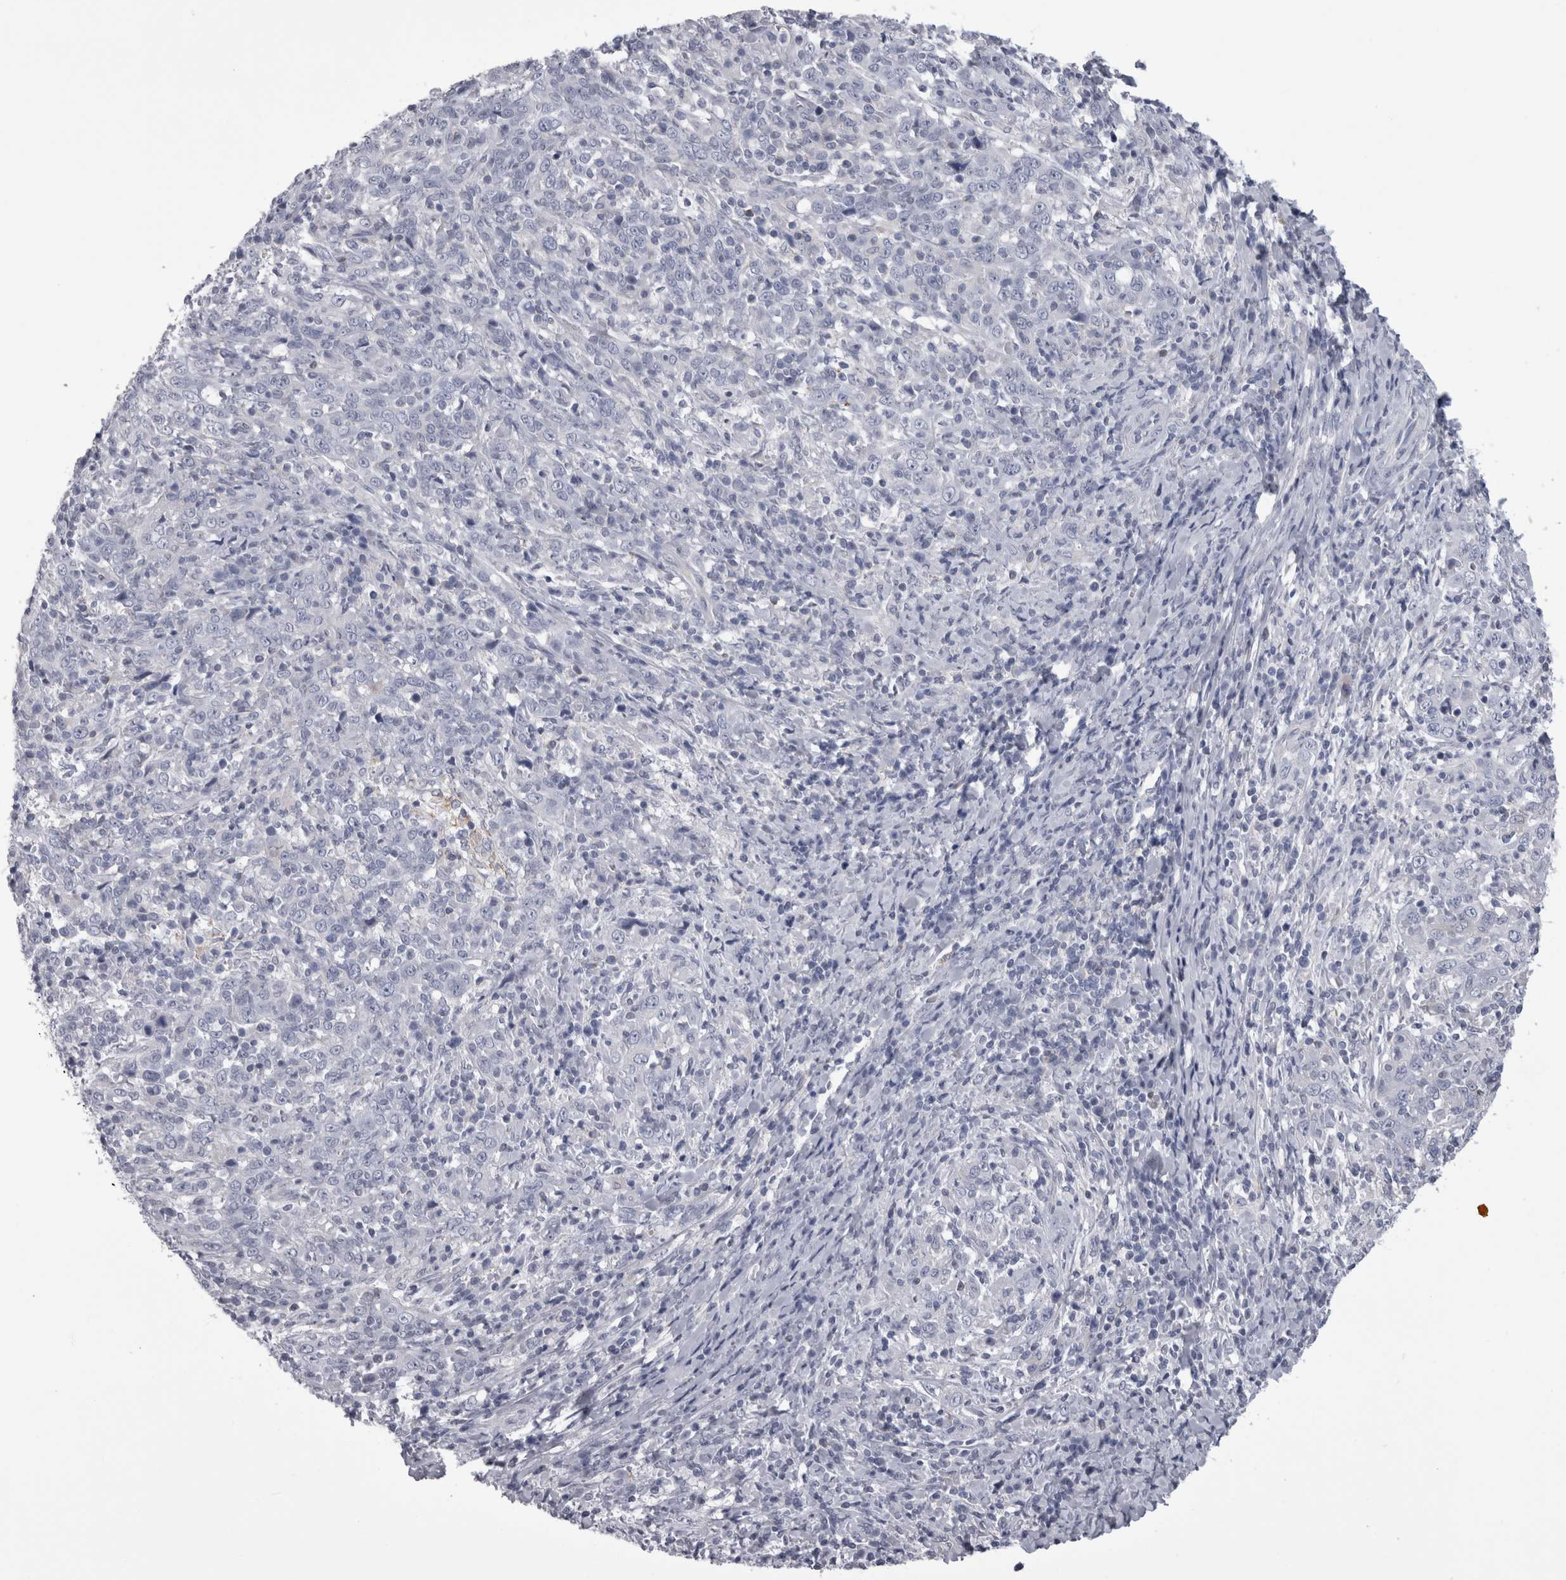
{"staining": {"intensity": "negative", "quantity": "none", "location": "none"}, "tissue": "cervical cancer", "cell_type": "Tumor cells", "image_type": "cancer", "snomed": [{"axis": "morphology", "description": "Squamous cell carcinoma, NOS"}, {"axis": "topography", "description": "Cervix"}], "caption": "The immunohistochemistry micrograph has no significant expression in tumor cells of cervical cancer (squamous cell carcinoma) tissue.", "gene": "AFMID", "patient": {"sex": "female", "age": 46}}